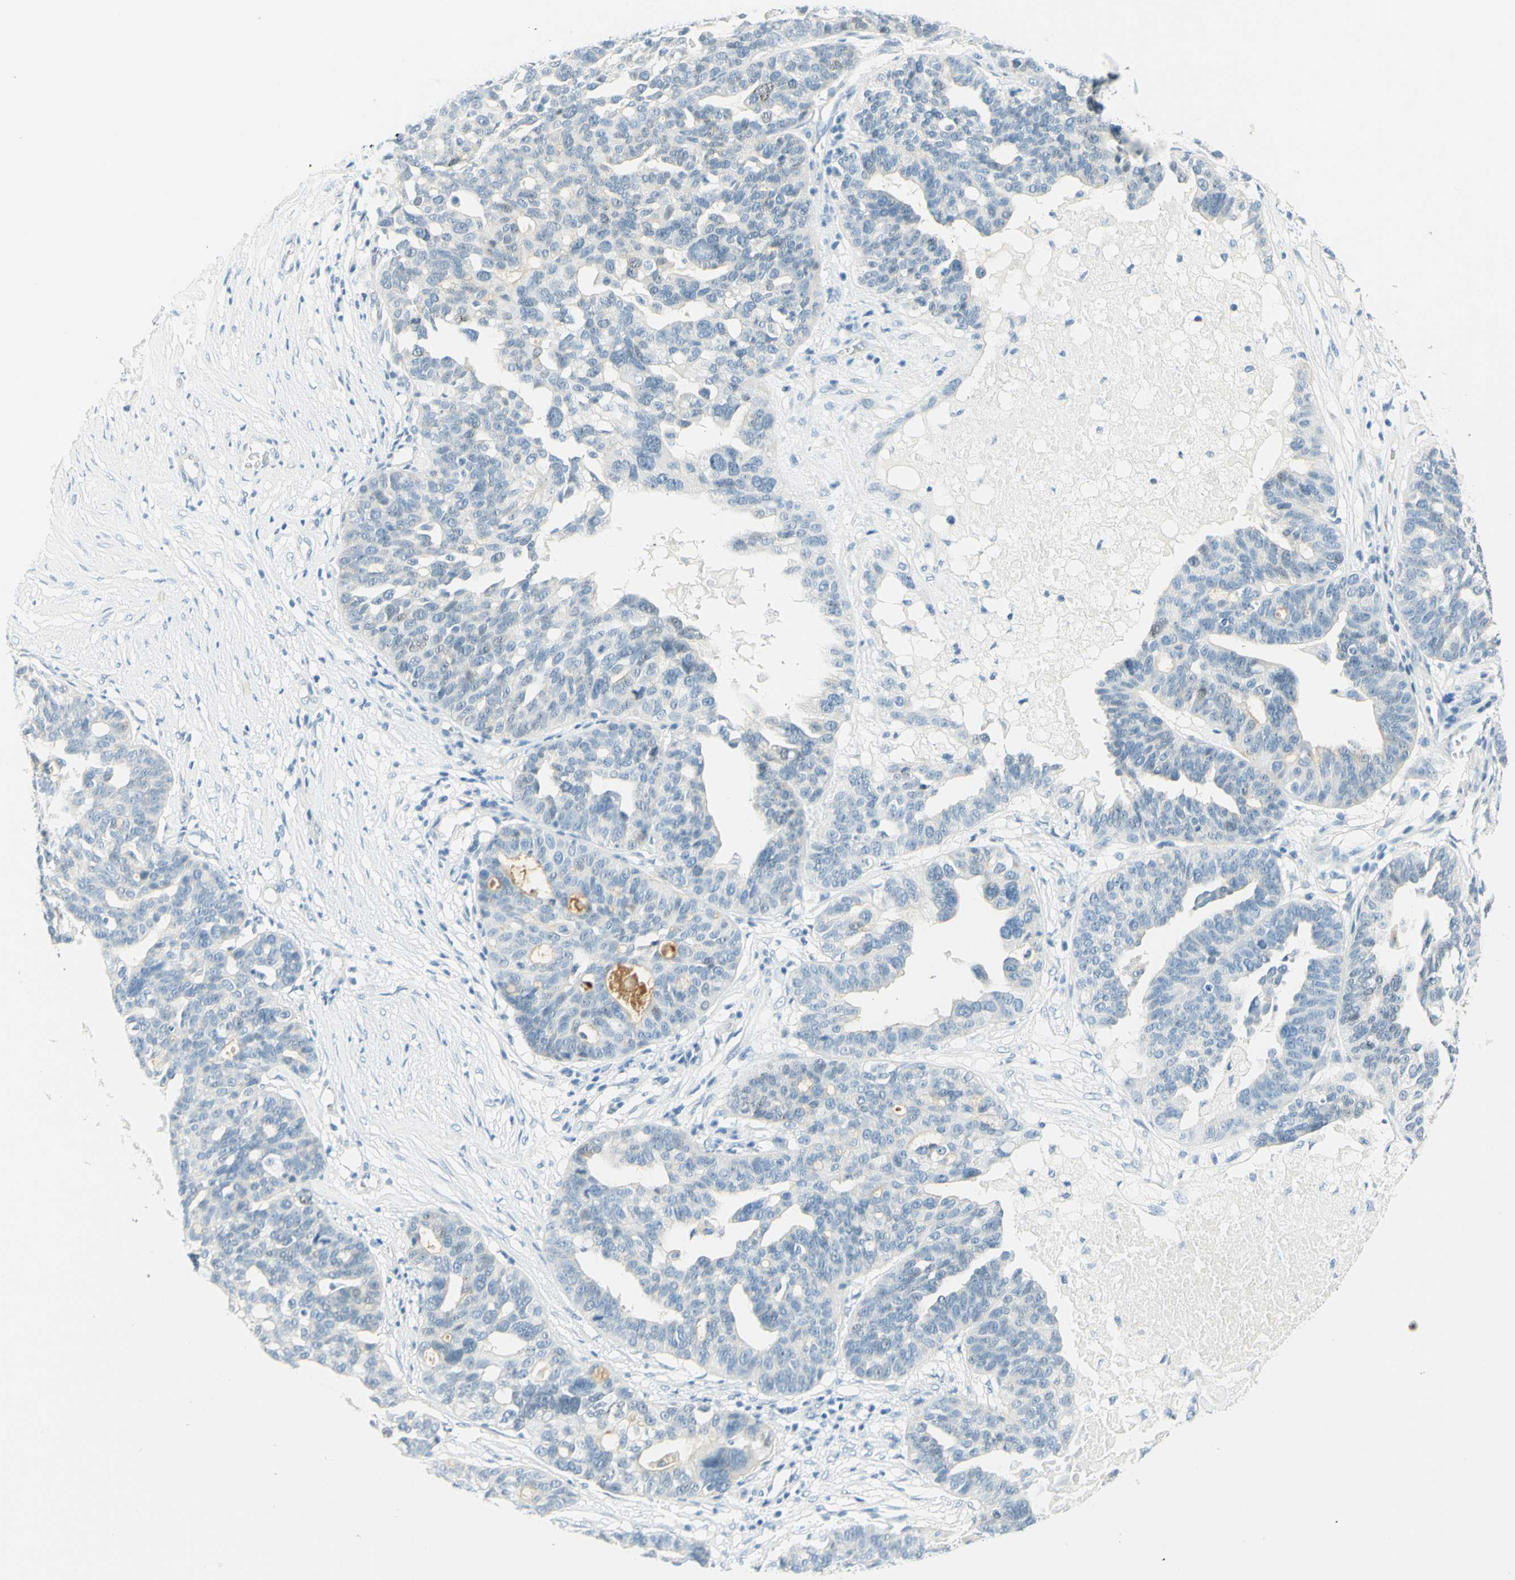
{"staining": {"intensity": "negative", "quantity": "none", "location": "none"}, "tissue": "ovarian cancer", "cell_type": "Tumor cells", "image_type": "cancer", "snomed": [{"axis": "morphology", "description": "Cystadenocarcinoma, serous, NOS"}, {"axis": "topography", "description": "Ovary"}], "caption": "Tumor cells are negative for brown protein staining in ovarian cancer (serous cystadenocarcinoma).", "gene": "TMEM132D", "patient": {"sex": "female", "age": 59}}